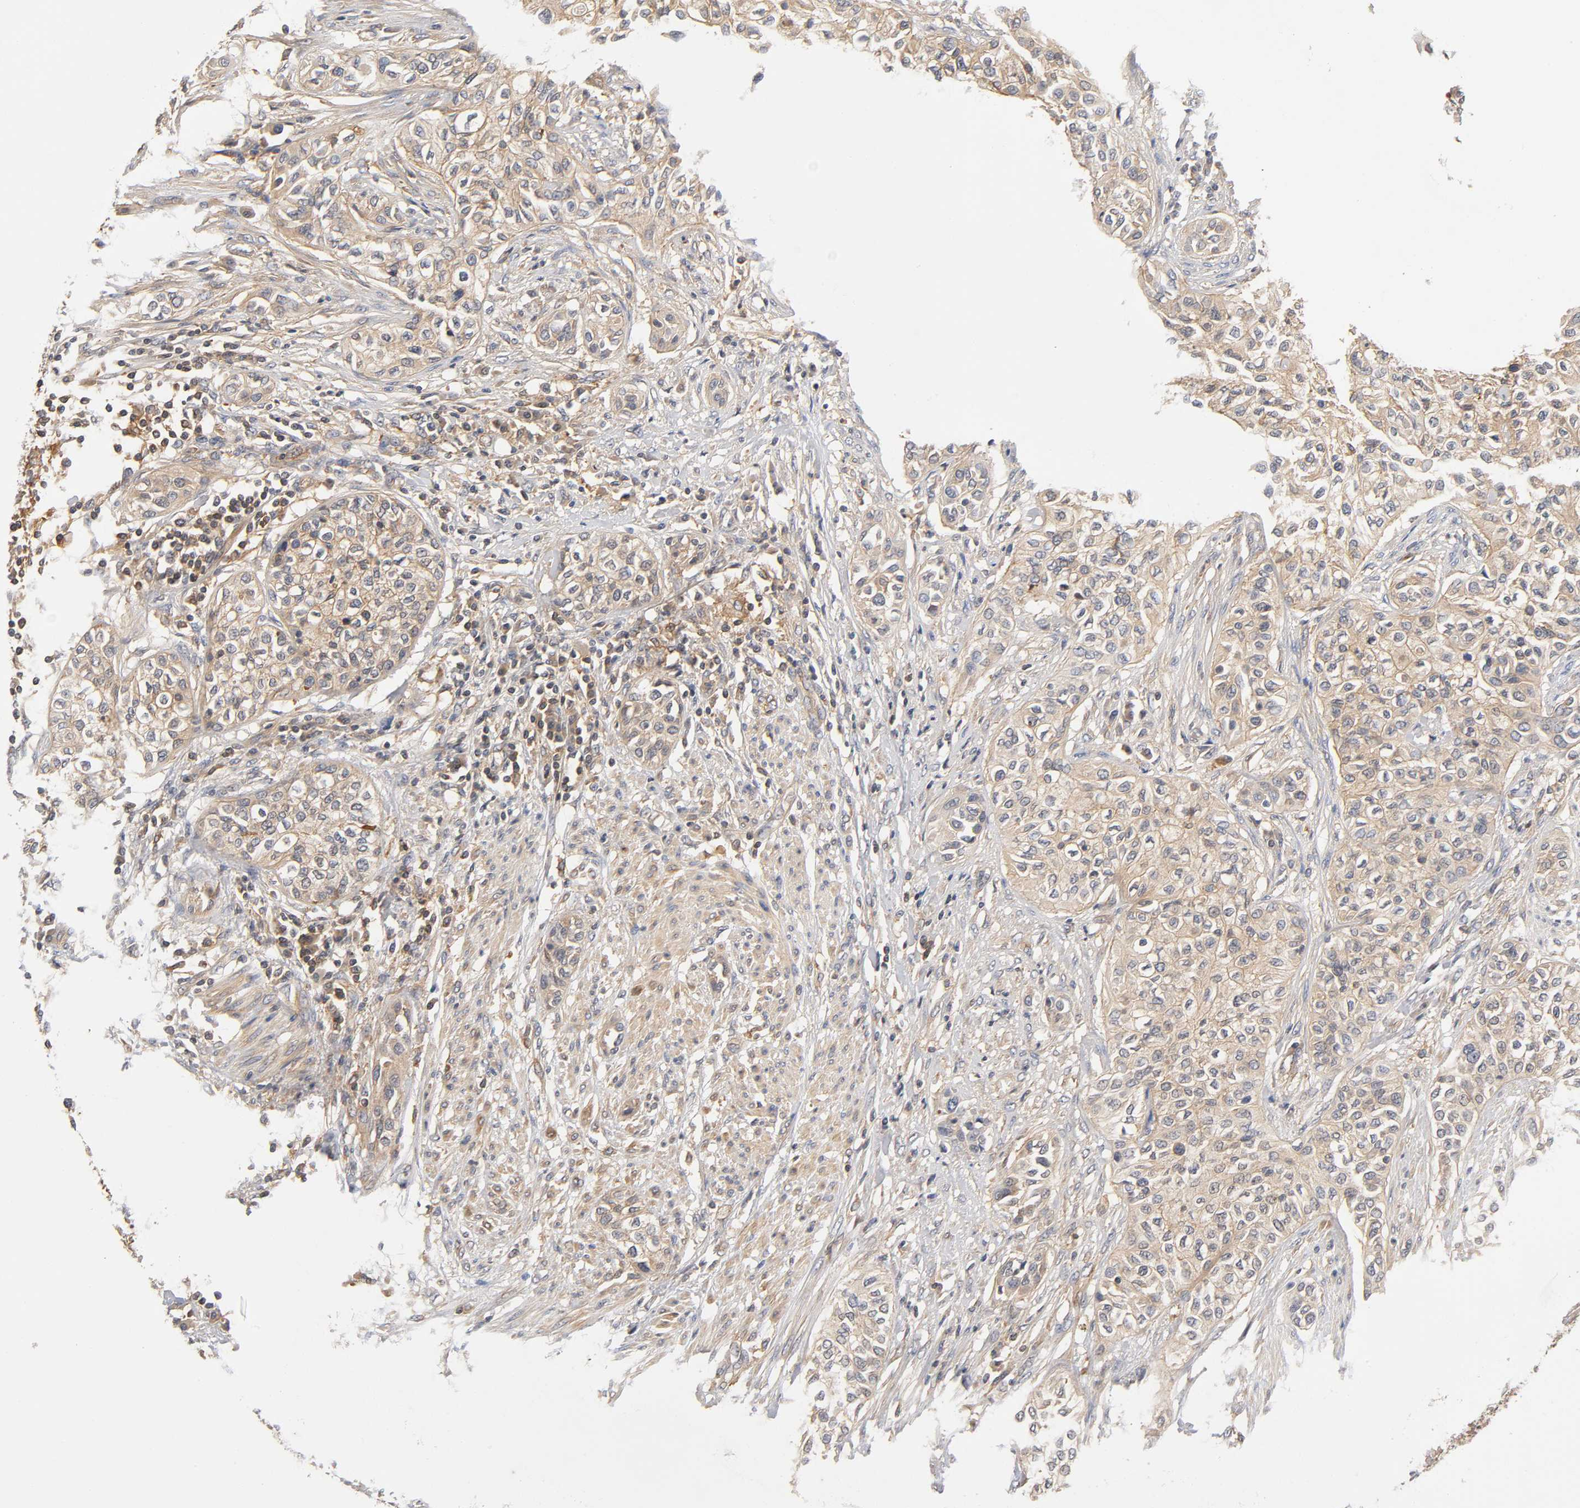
{"staining": {"intensity": "moderate", "quantity": ">75%", "location": "cytoplasmic/membranous"}, "tissue": "urothelial cancer", "cell_type": "Tumor cells", "image_type": "cancer", "snomed": [{"axis": "morphology", "description": "Urothelial carcinoma, High grade"}, {"axis": "topography", "description": "Urinary bladder"}], "caption": "The immunohistochemical stain labels moderate cytoplasmic/membranous positivity in tumor cells of urothelial carcinoma (high-grade) tissue.", "gene": "ACTR2", "patient": {"sex": "male", "age": 74}}